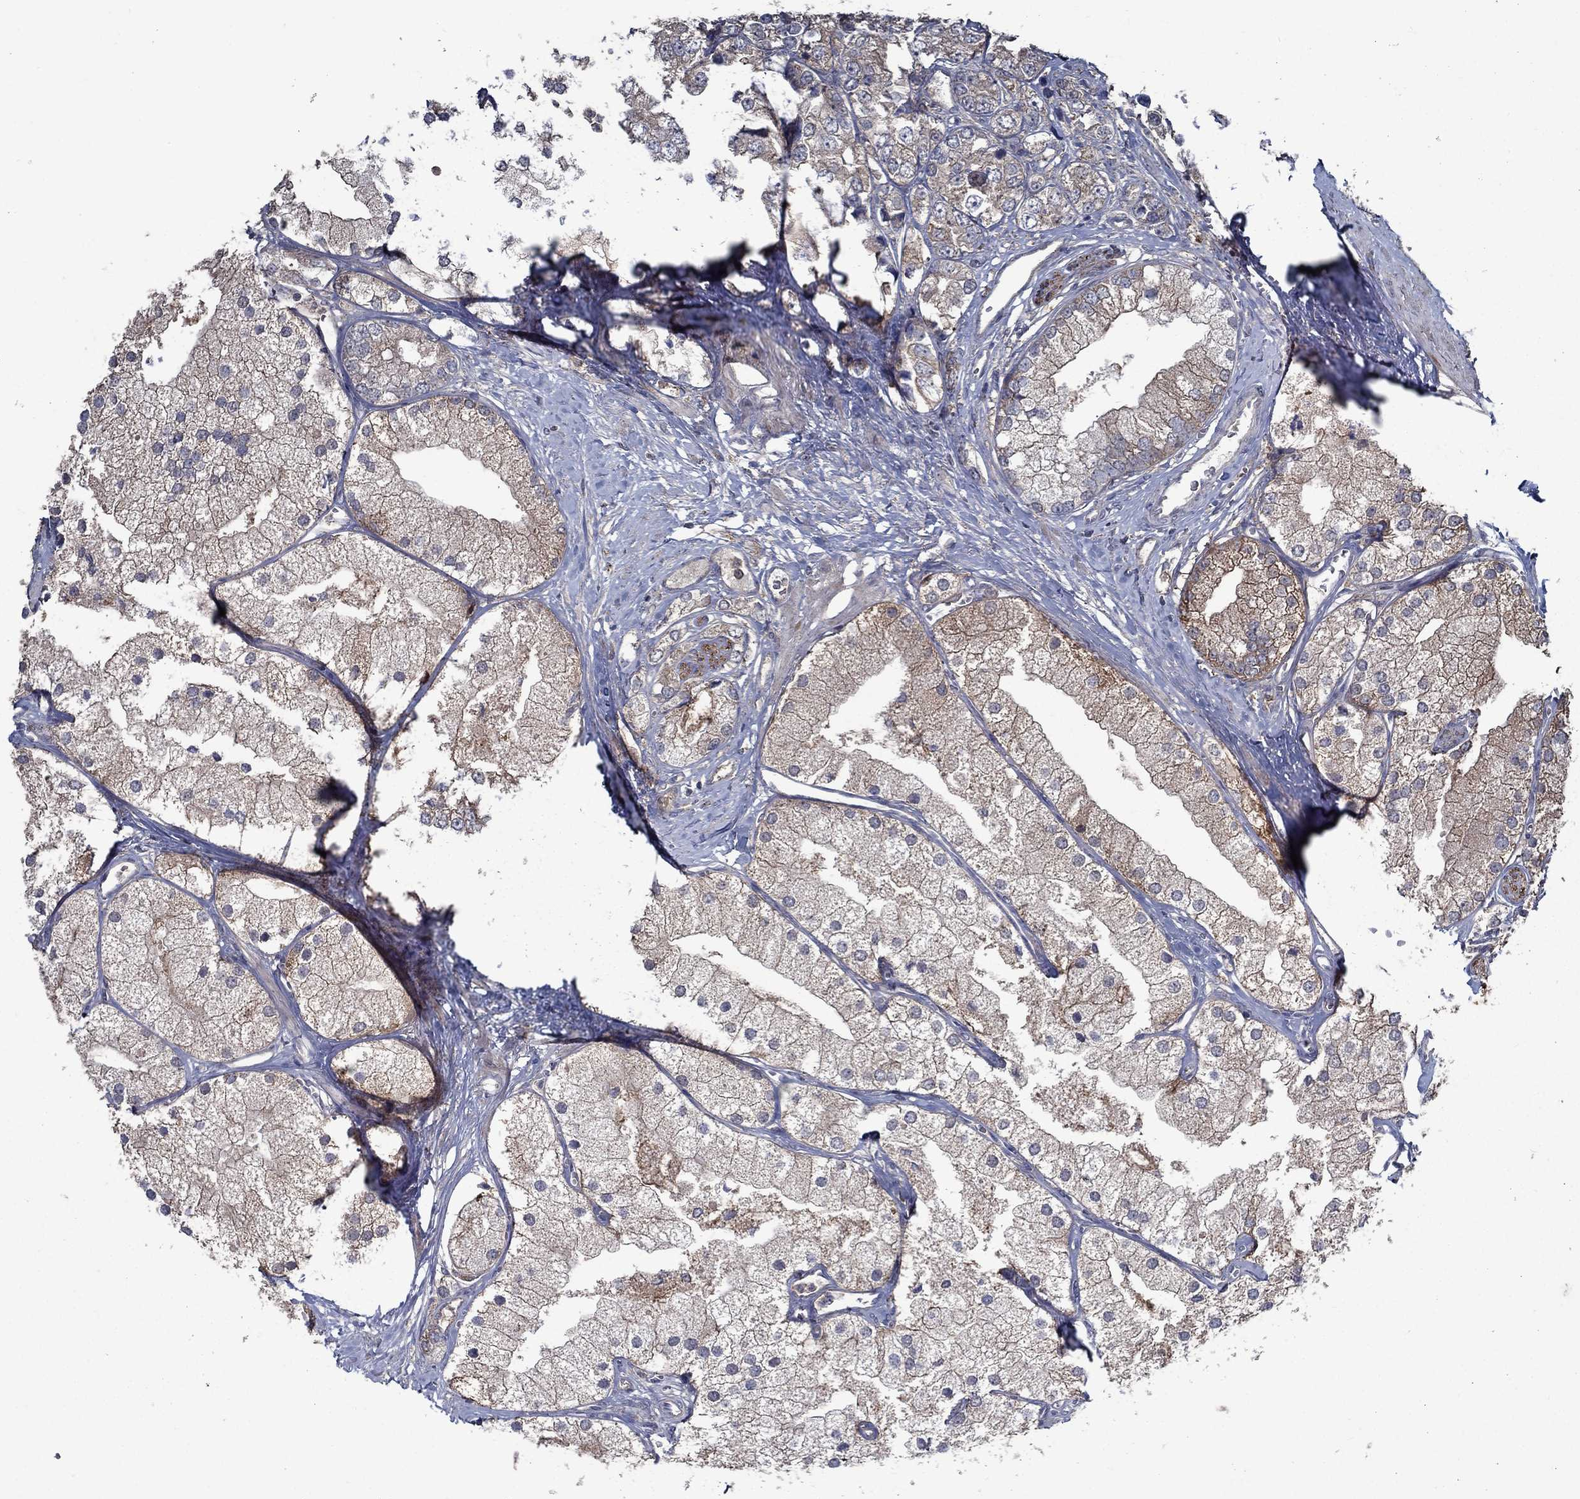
{"staining": {"intensity": "moderate", "quantity": "25%-75%", "location": "cytoplasmic/membranous"}, "tissue": "prostate cancer", "cell_type": "Tumor cells", "image_type": "cancer", "snomed": [{"axis": "morphology", "description": "Adenocarcinoma, NOS"}, {"axis": "topography", "description": "Prostate and seminal vesicle, NOS"}, {"axis": "topography", "description": "Prostate"}], "caption": "IHC micrograph of human prostate cancer (adenocarcinoma) stained for a protein (brown), which displays medium levels of moderate cytoplasmic/membranous staining in approximately 25%-75% of tumor cells.", "gene": "SLC44A1", "patient": {"sex": "male", "age": 79}}